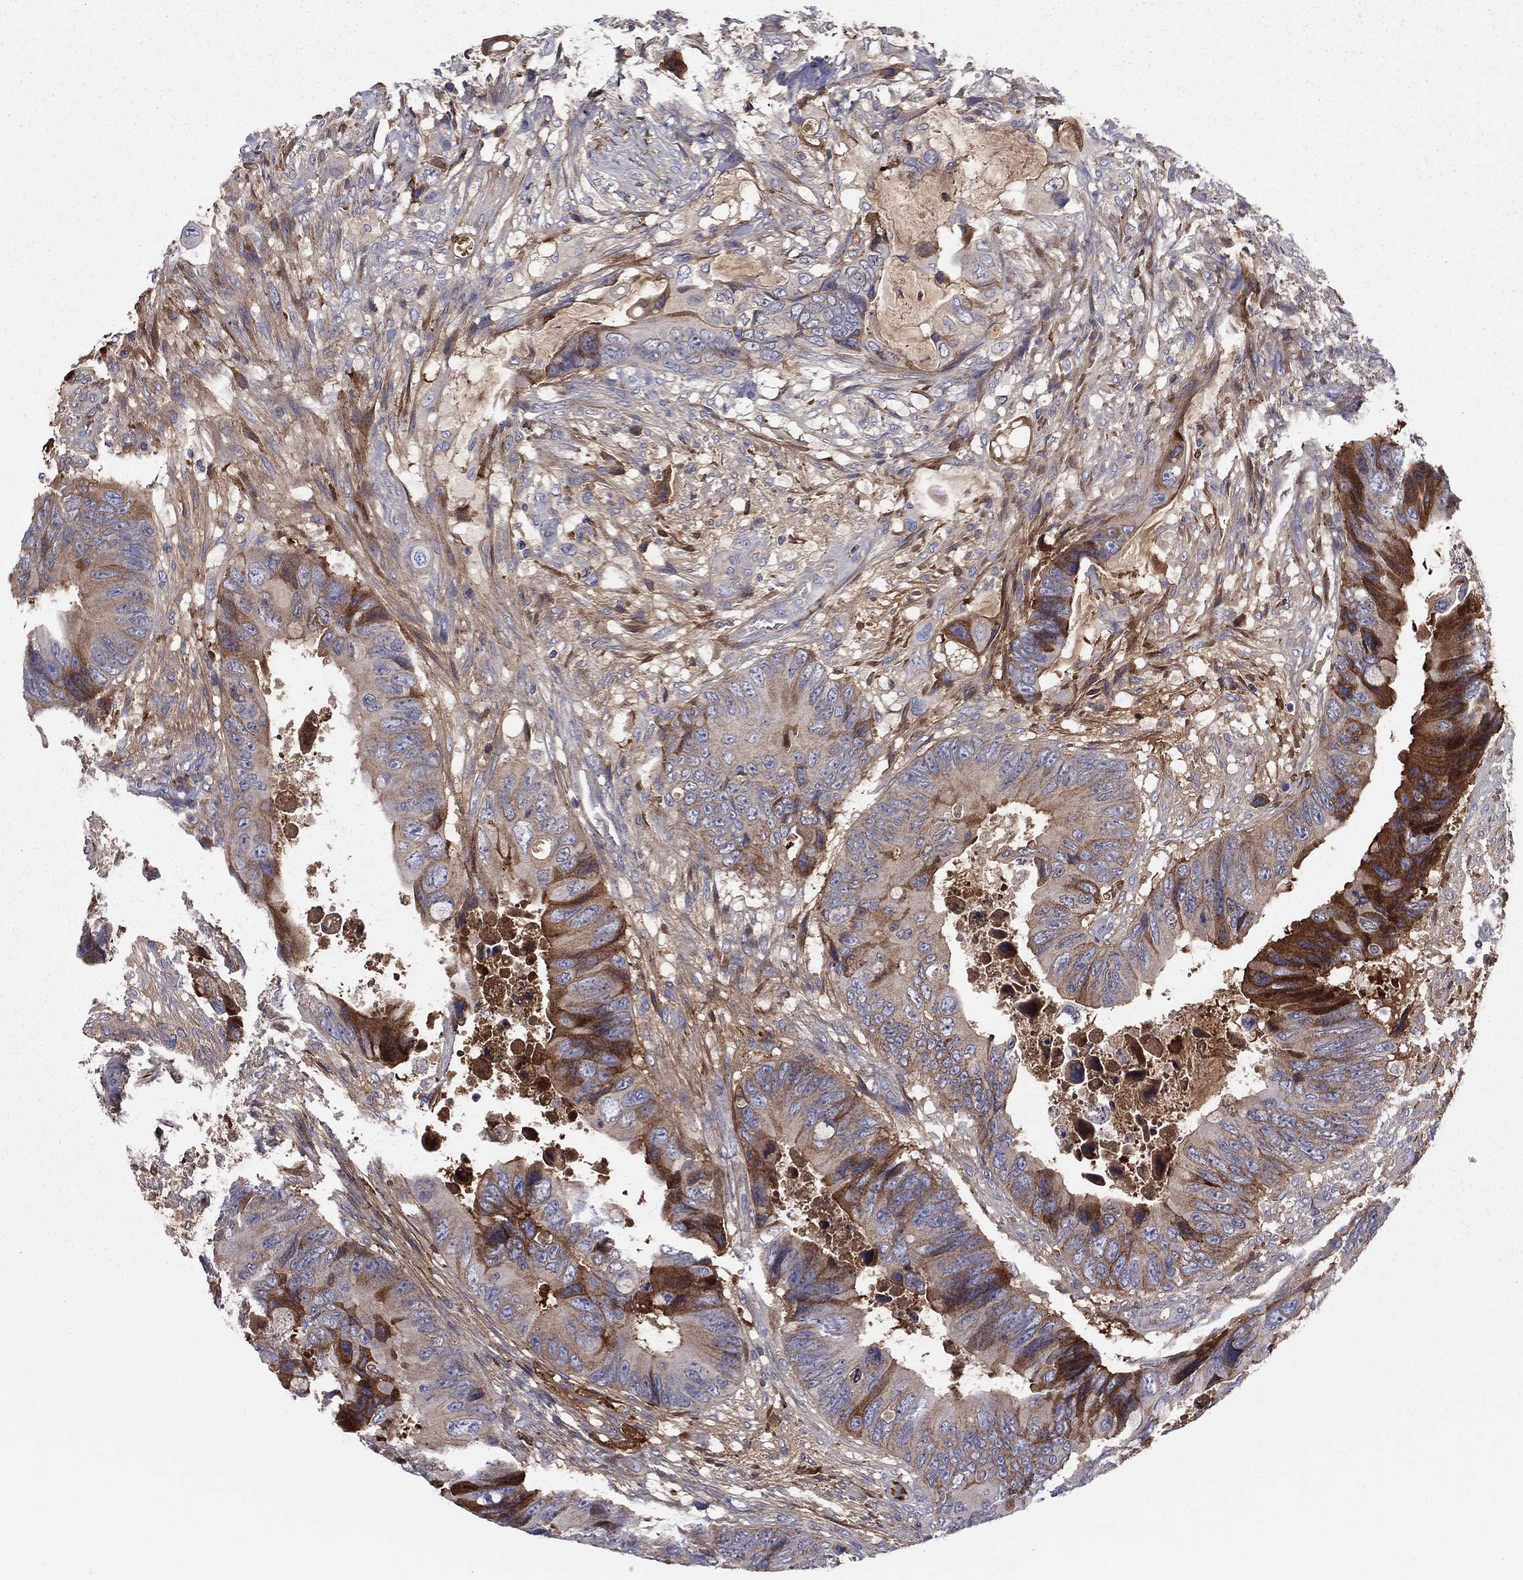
{"staining": {"intensity": "strong", "quantity": "<25%", "location": "cytoplasmic/membranous"}, "tissue": "colorectal cancer", "cell_type": "Tumor cells", "image_type": "cancer", "snomed": [{"axis": "morphology", "description": "Adenocarcinoma, NOS"}, {"axis": "topography", "description": "Rectum"}], "caption": "Strong cytoplasmic/membranous staining is seen in approximately <25% of tumor cells in colorectal cancer (adenocarcinoma).", "gene": "HPX", "patient": {"sex": "male", "age": 63}}